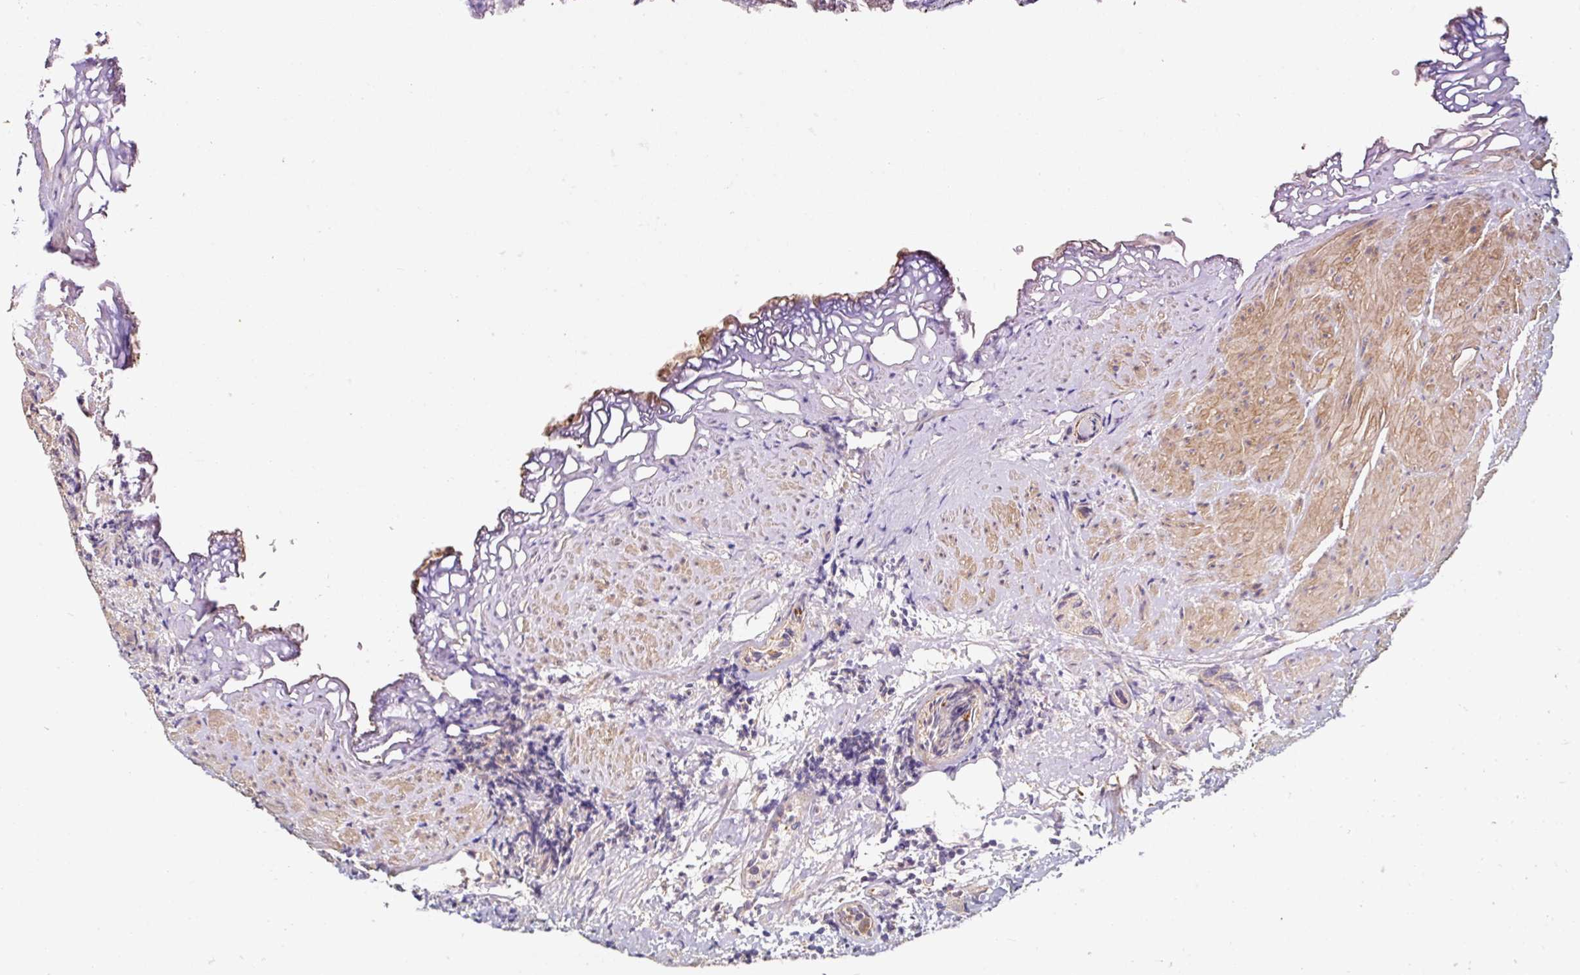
{"staining": {"intensity": "moderate", "quantity": ">75%", "location": "cytoplasmic/membranous"}, "tissue": "prostate cancer", "cell_type": "Tumor cells", "image_type": "cancer", "snomed": [{"axis": "morphology", "description": "Adenocarcinoma, High grade"}, {"axis": "topography", "description": "Prostate"}], "caption": "Immunohistochemistry histopathology image of human prostate high-grade adenocarcinoma stained for a protein (brown), which displays medium levels of moderate cytoplasmic/membranous positivity in approximately >75% of tumor cells.", "gene": "EIF2S2", "patient": {"sex": "male", "age": 82}}